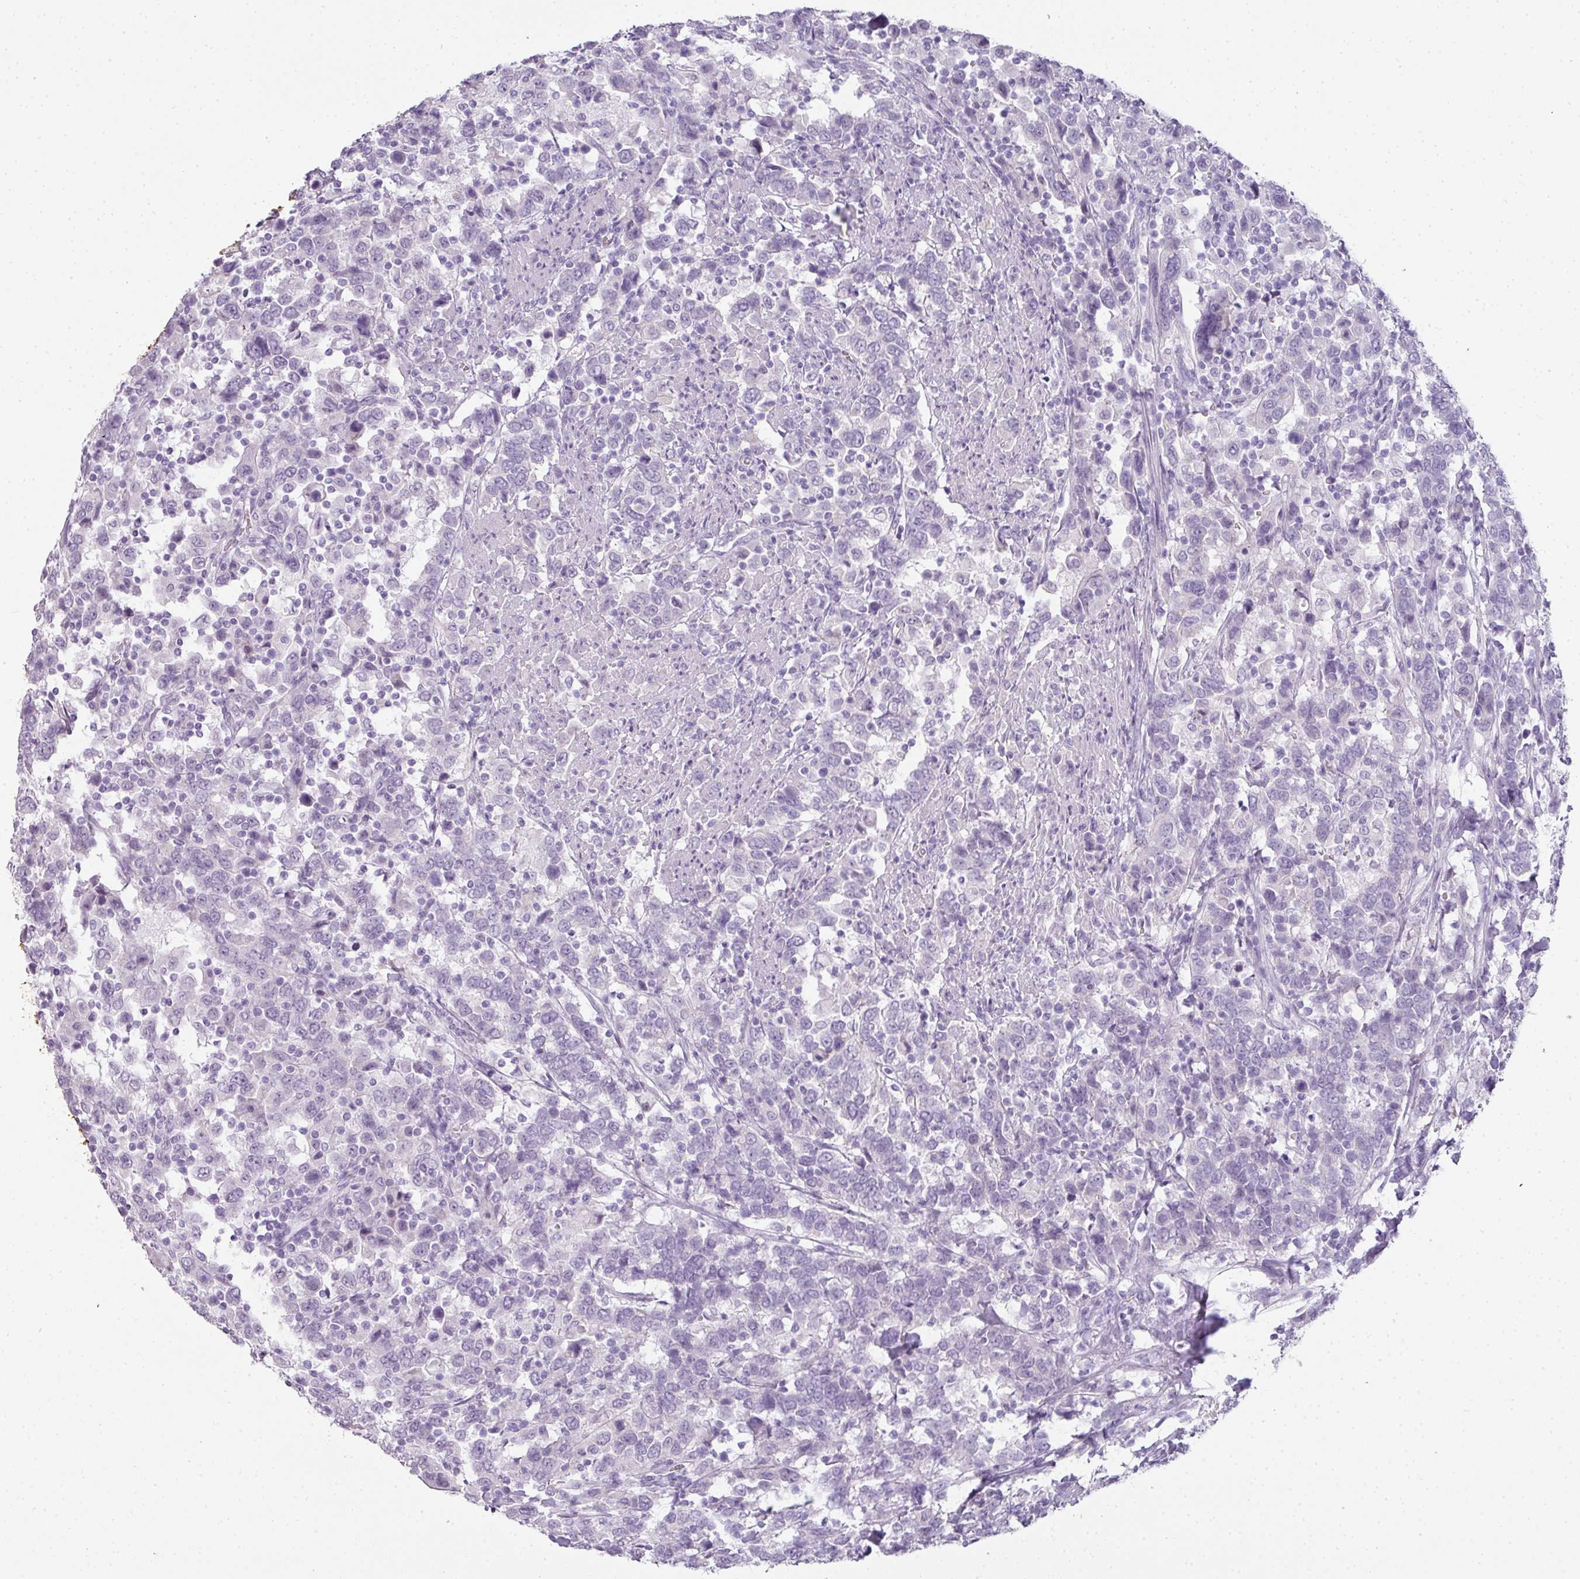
{"staining": {"intensity": "negative", "quantity": "none", "location": "none"}, "tissue": "urothelial cancer", "cell_type": "Tumor cells", "image_type": "cancer", "snomed": [{"axis": "morphology", "description": "Urothelial carcinoma, High grade"}, {"axis": "topography", "description": "Urinary bladder"}], "caption": "Tumor cells are negative for brown protein staining in high-grade urothelial carcinoma.", "gene": "RBMY1F", "patient": {"sex": "male", "age": 61}}